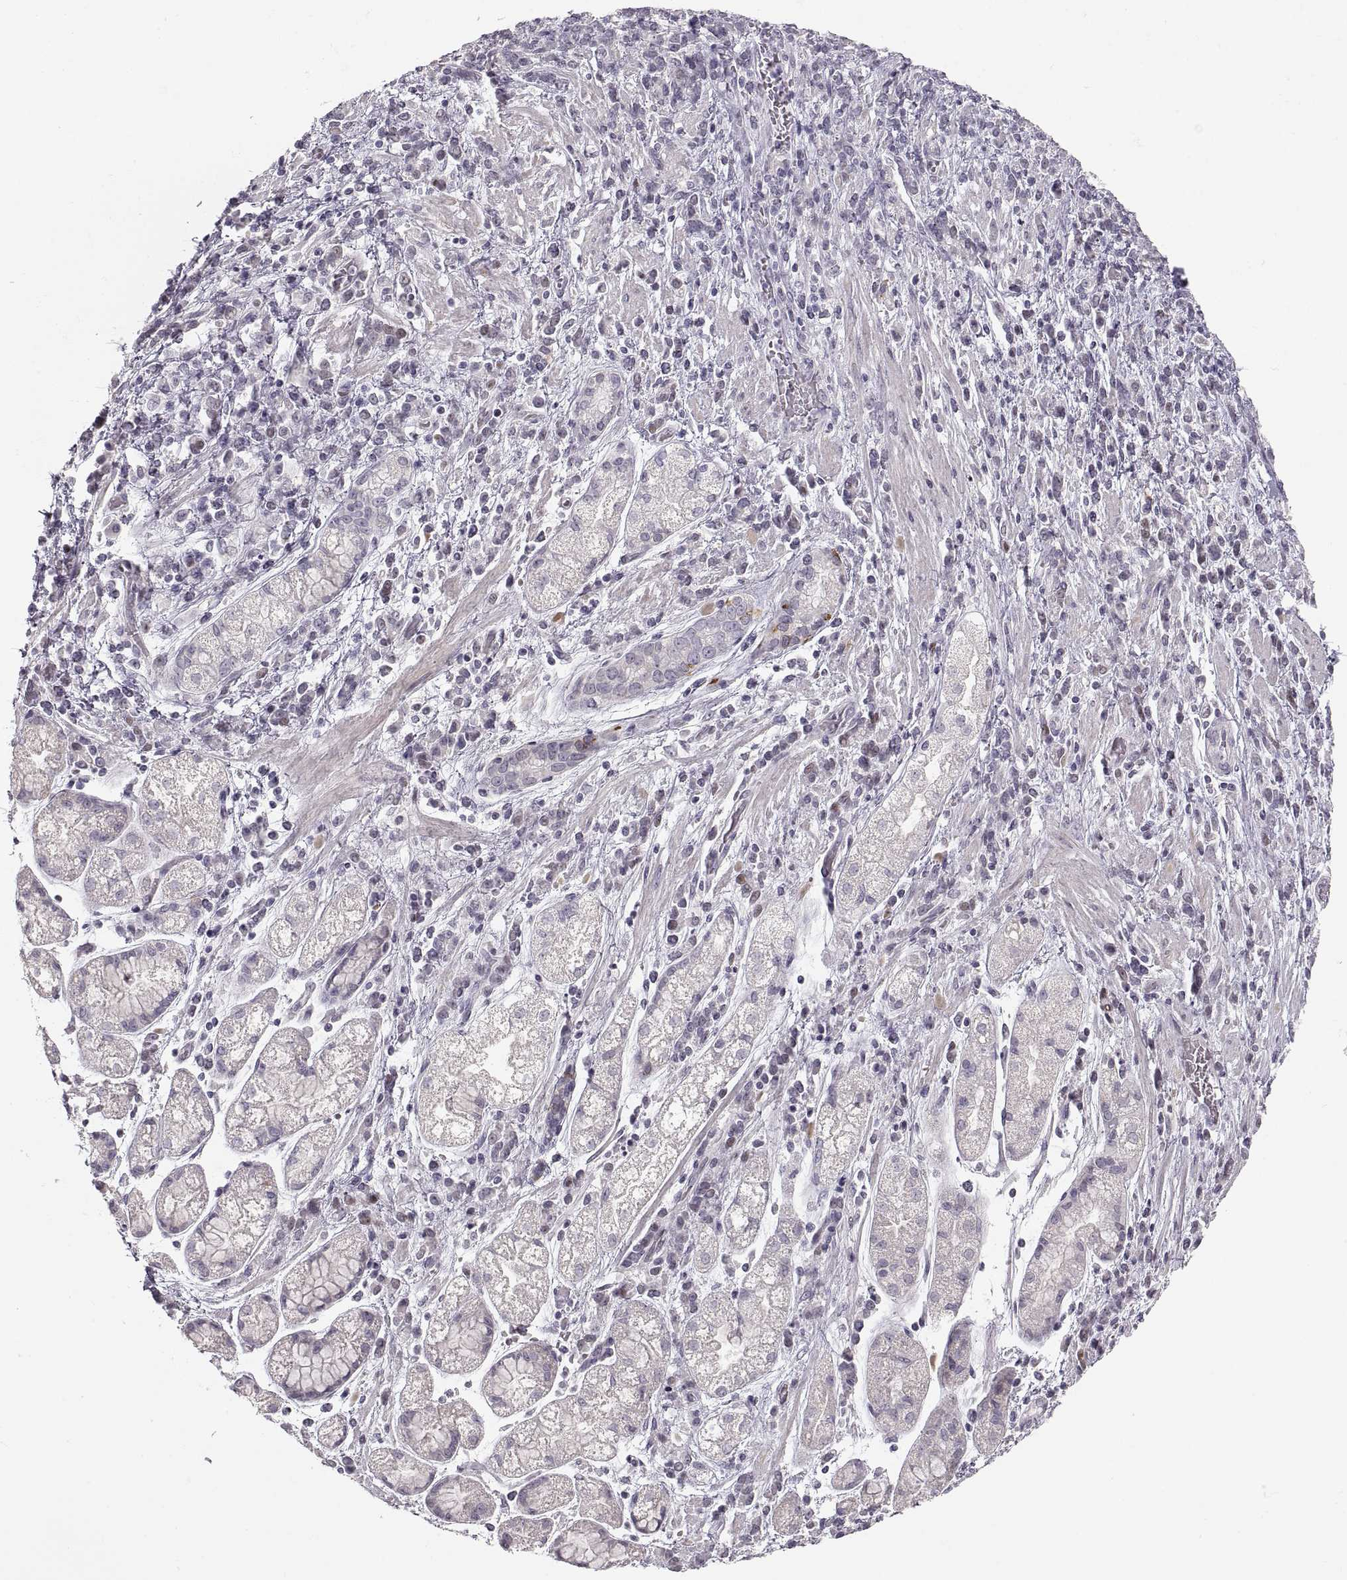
{"staining": {"intensity": "negative", "quantity": "none", "location": "none"}, "tissue": "stomach cancer", "cell_type": "Tumor cells", "image_type": "cancer", "snomed": [{"axis": "morphology", "description": "Adenocarcinoma, NOS"}, {"axis": "topography", "description": "Stomach"}], "caption": "Immunohistochemical staining of stomach cancer exhibits no significant staining in tumor cells.", "gene": "PCSK2", "patient": {"sex": "female", "age": 57}}